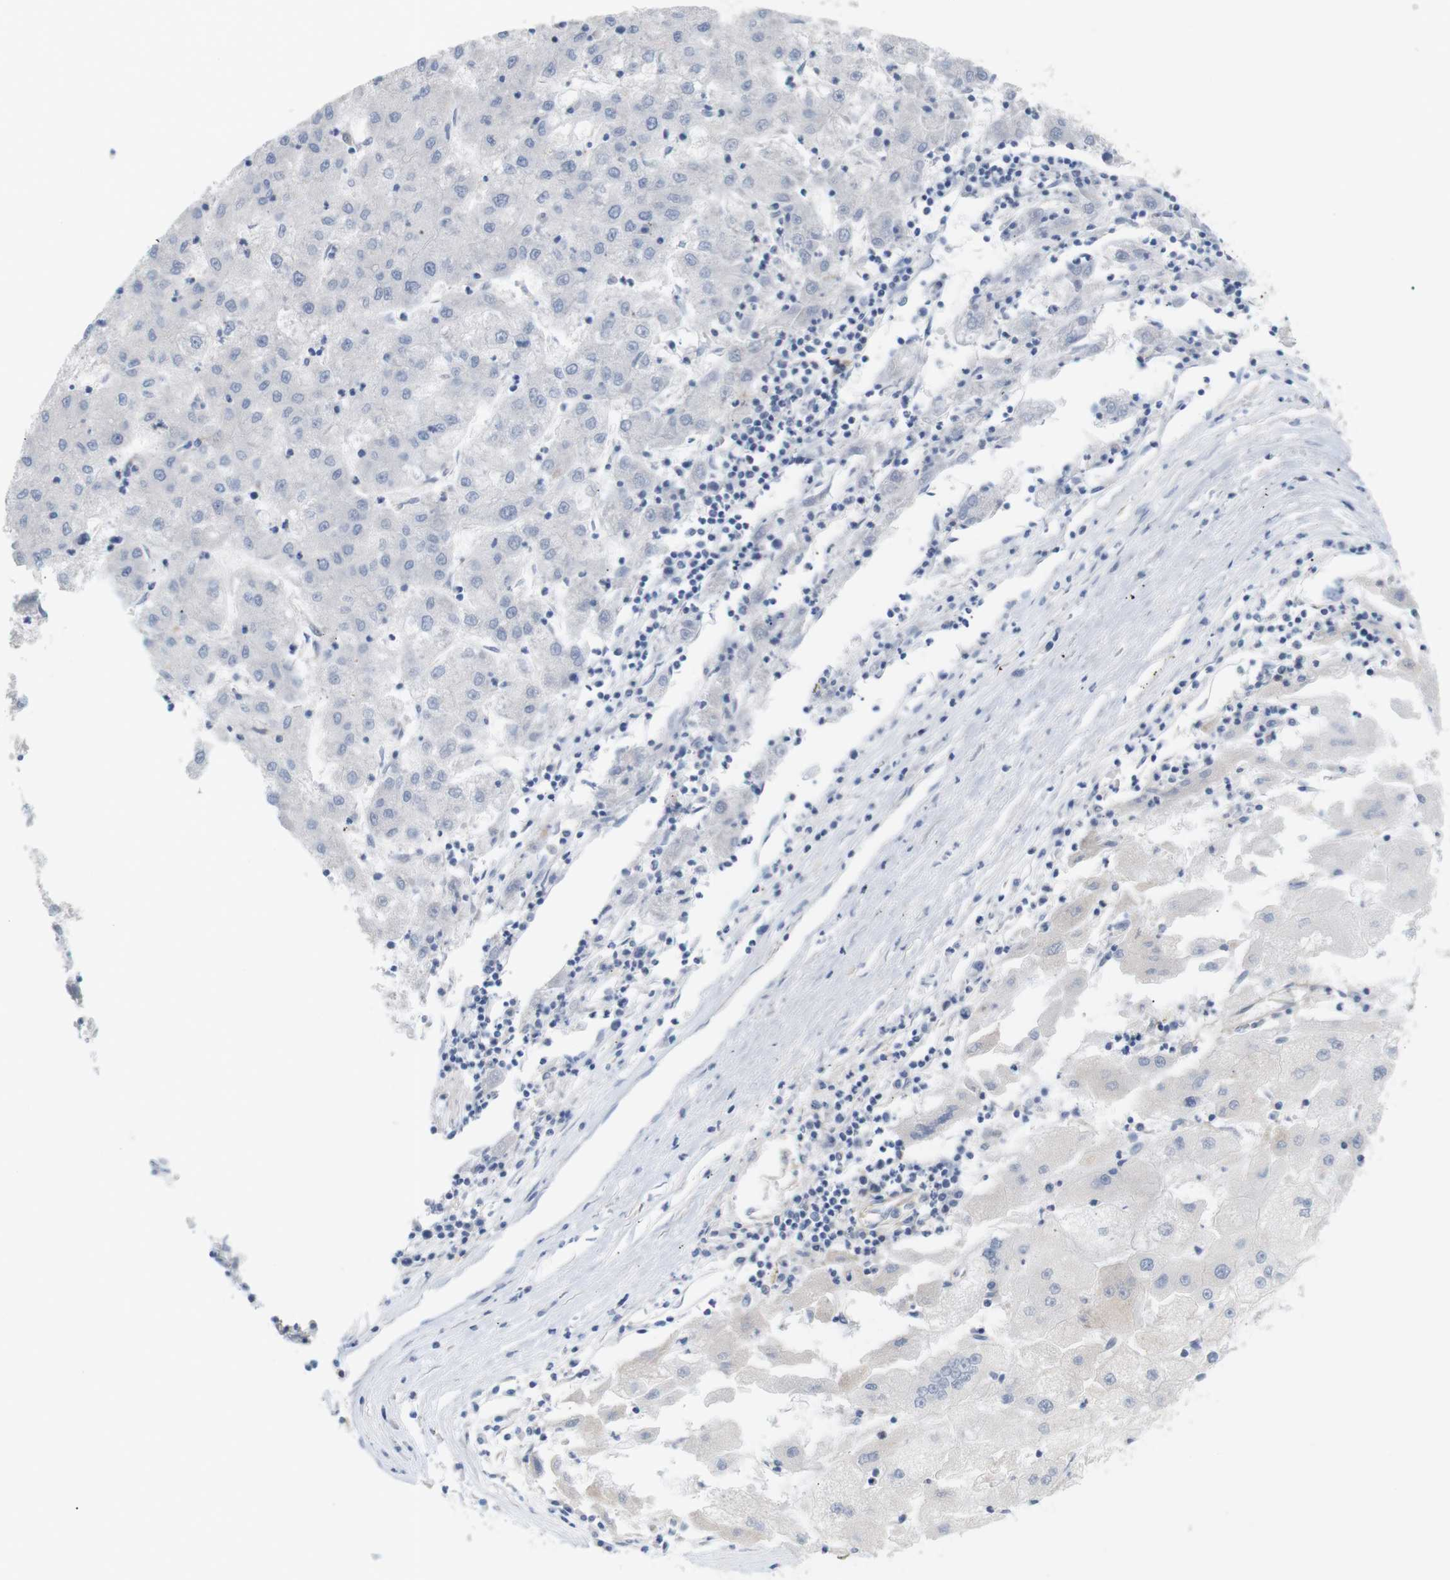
{"staining": {"intensity": "negative", "quantity": "none", "location": "none"}, "tissue": "liver cancer", "cell_type": "Tumor cells", "image_type": "cancer", "snomed": [{"axis": "morphology", "description": "Carcinoma, Hepatocellular, NOS"}, {"axis": "topography", "description": "Liver"}], "caption": "There is no significant expression in tumor cells of liver cancer (hepatocellular carcinoma). (IHC, brightfield microscopy, high magnification).", "gene": "ITPR1", "patient": {"sex": "male", "age": 72}}